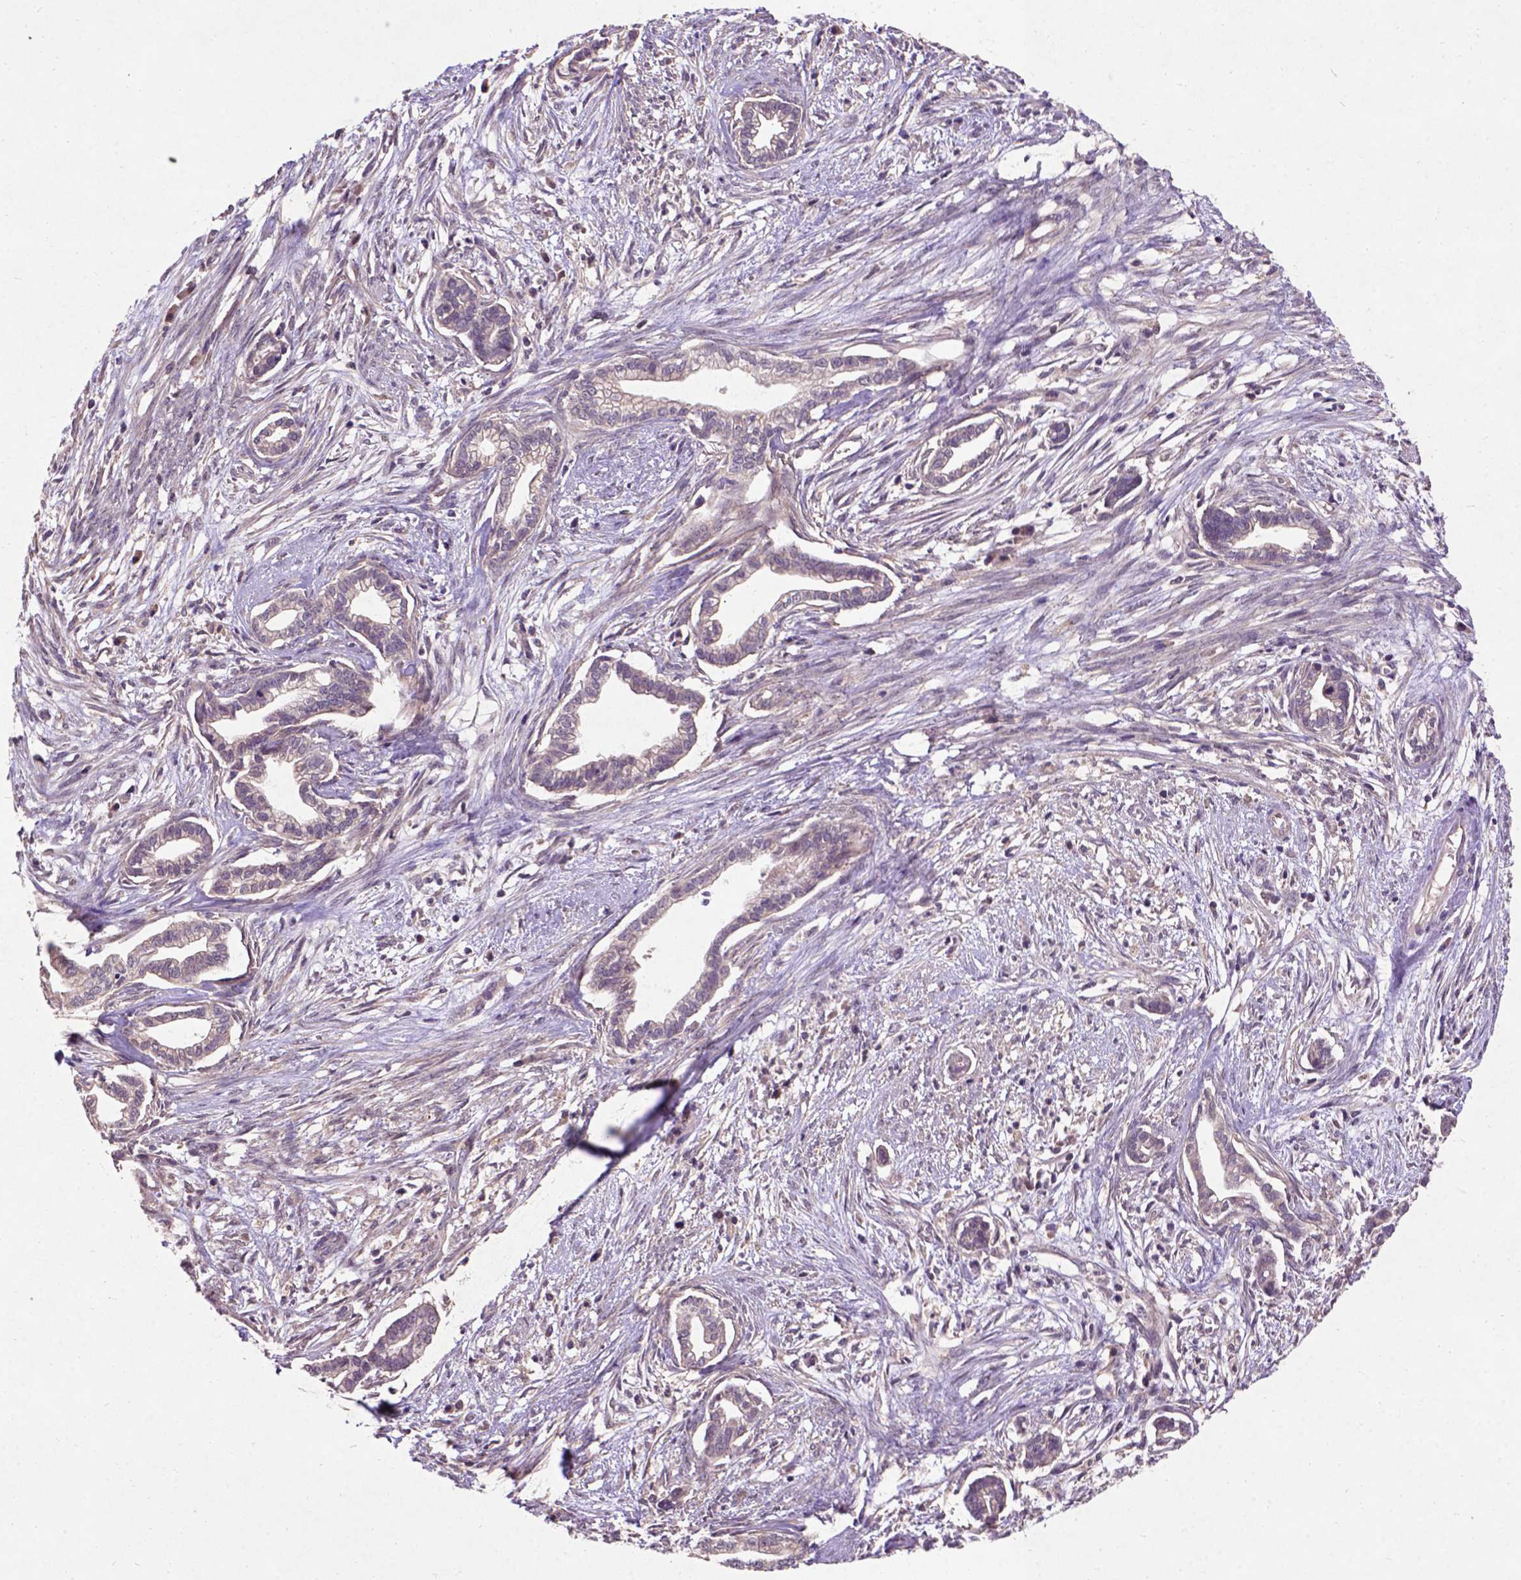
{"staining": {"intensity": "negative", "quantity": "none", "location": "none"}, "tissue": "cervical cancer", "cell_type": "Tumor cells", "image_type": "cancer", "snomed": [{"axis": "morphology", "description": "Adenocarcinoma, NOS"}, {"axis": "topography", "description": "Cervix"}], "caption": "This is a histopathology image of immunohistochemistry staining of cervical adenocarcinoma, which shows no staining in tumor cells.", "gene": "KBTBD8", "patient": {"sex": "female", "age": 62}}